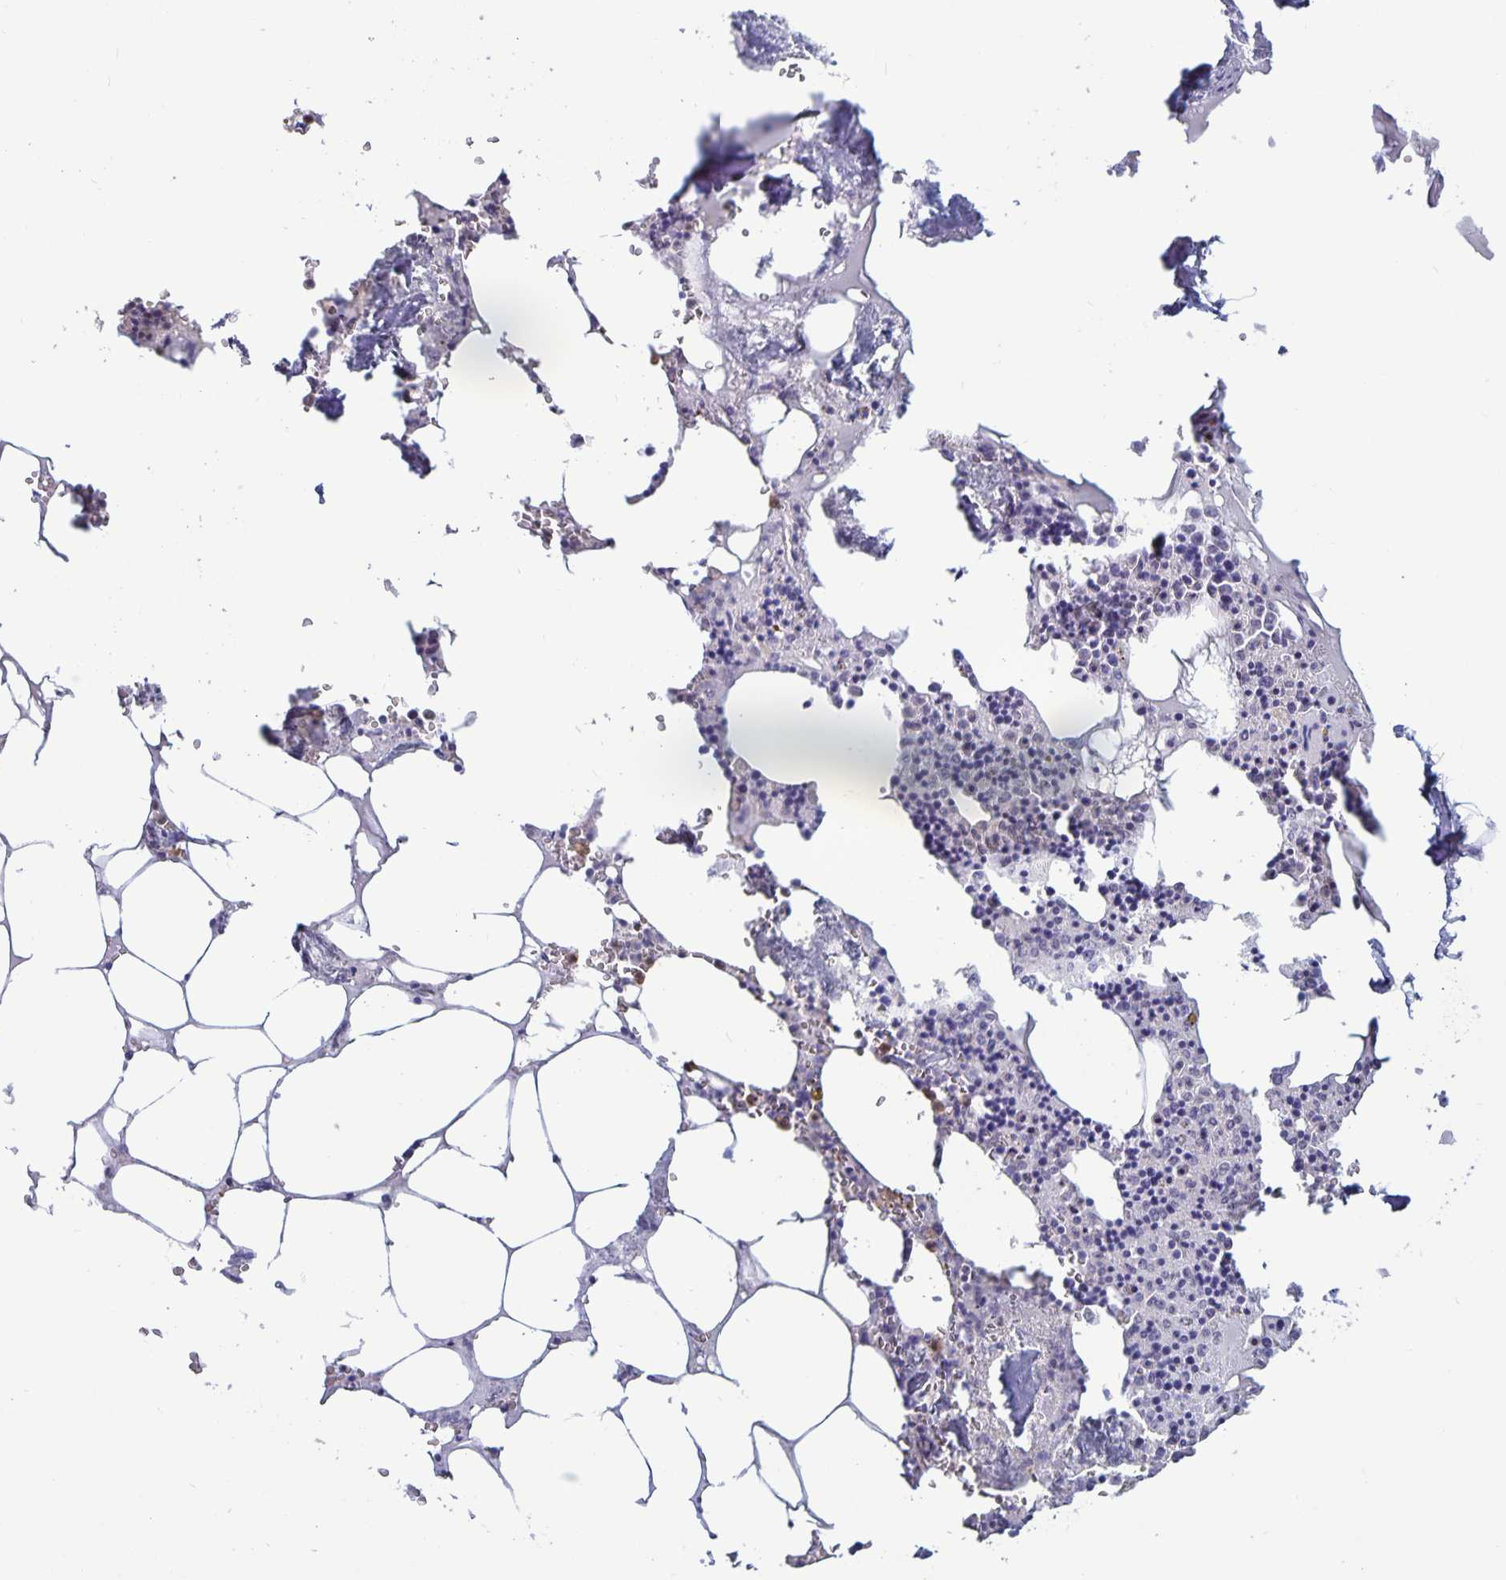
{"staining": {"intensity": "negative", "quantity": "none", "location": "none"}, "tissue": "bone marrow", "cell_type": "Hematopoietic cells", "image_type": "normal", "snomed": [{"axis": "morphology", "description": "Normal tissue, NOS"}, {"axis": "topography", "description": "Bone marrow"}], "caption": "Immunohistochemistry (IHC) image of unremarkable human bone marrow stained for a protein (brown), which shows no expression in hematopoietic cells.", "gene": "PLCB3", "patient": {"sex": "male", "age": 54}}